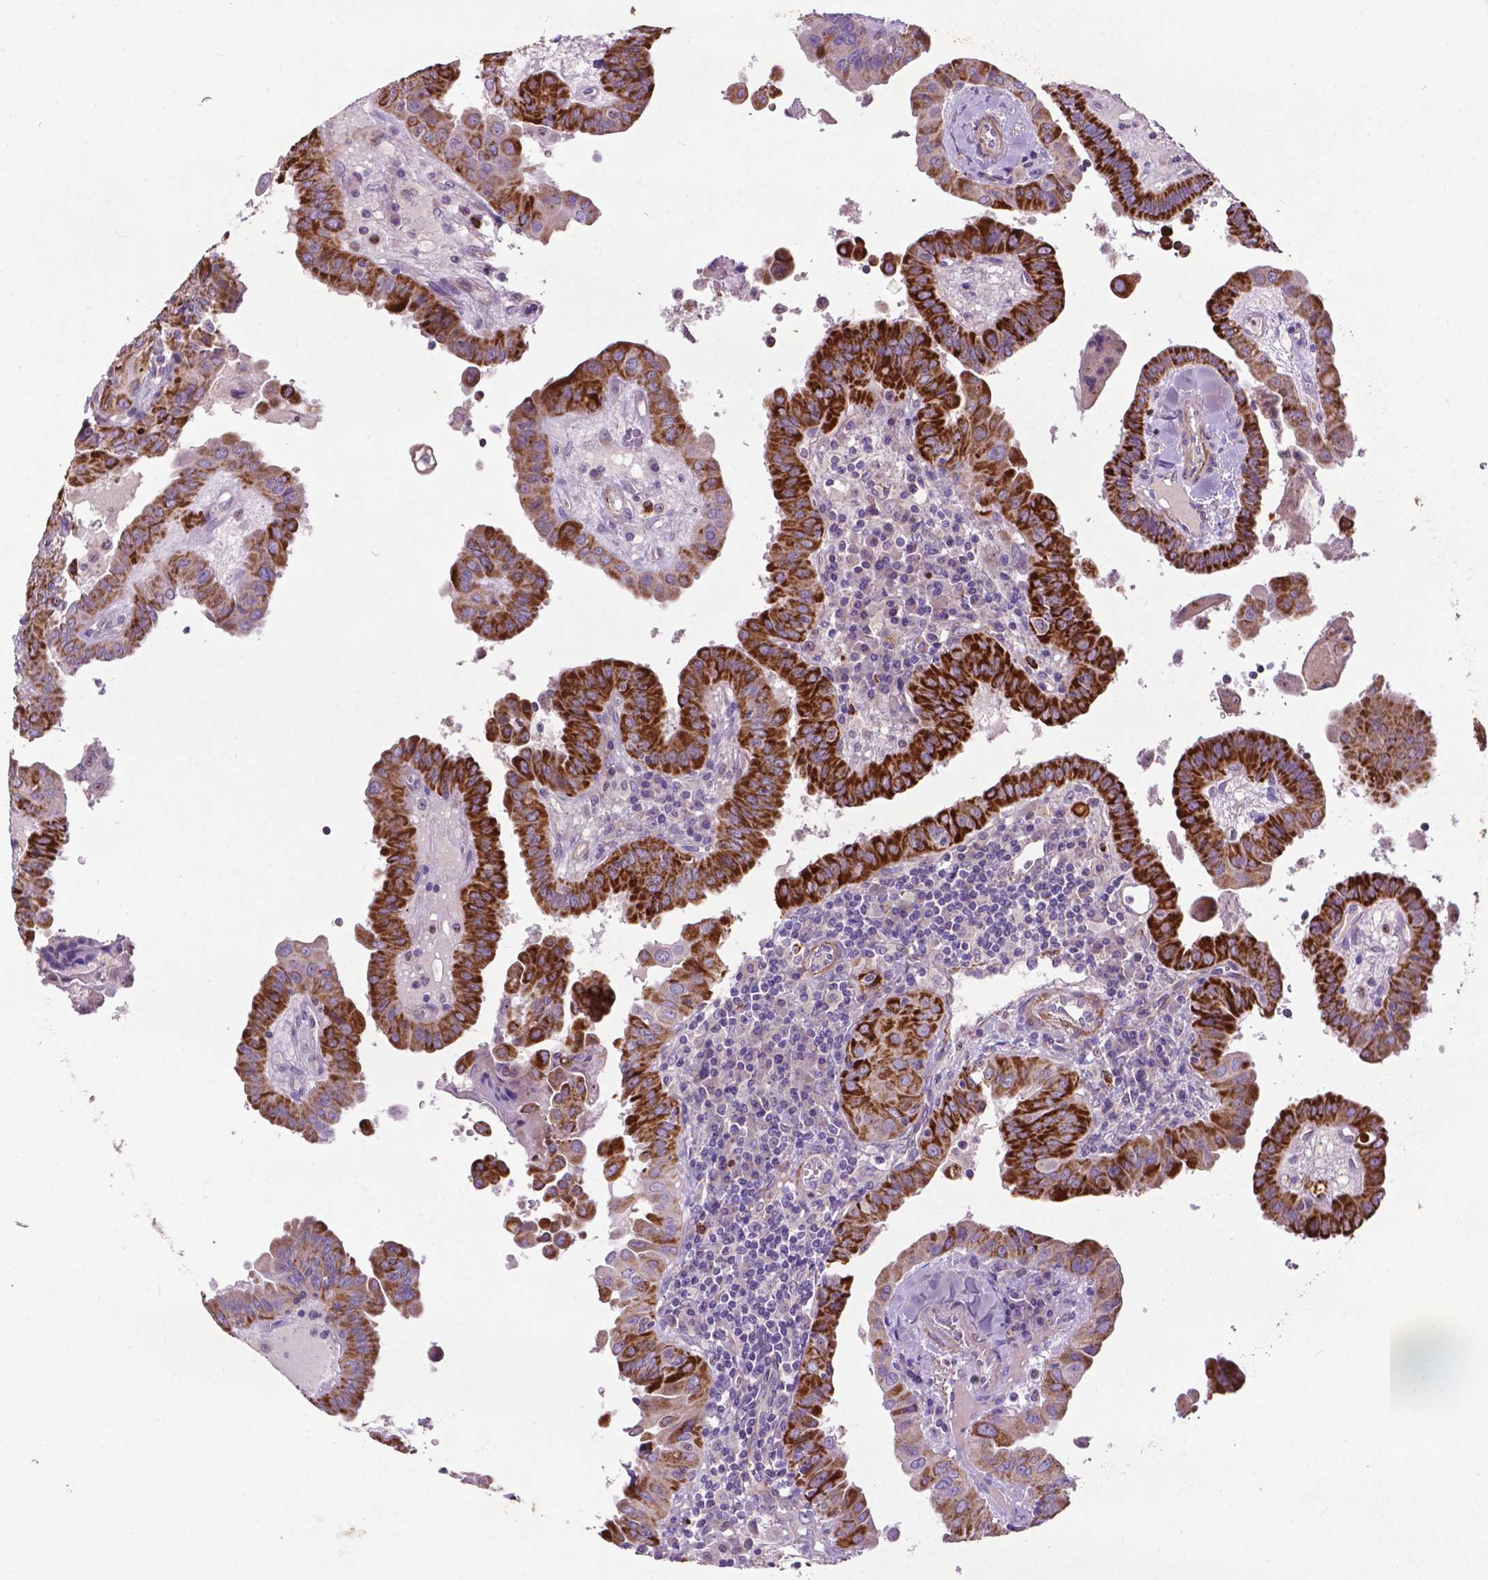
{"staining": {"intensity": "strong", "quantity": ">75%", "location": "cytoplasmic/membranous"}, "tissue": "thyroid cancer", "cell_type": "Tumor cells", "image_type": "cancer", "snomed": [{"axis": "morphology", "description": "Papillary adenocarcinoma, NOS"}, {"axis": "topography", "description": "Thyroid gland"}], "caption": "Papillary adenocarcinoma (thyroid) stained with immunohistochemistry exhibits strong cytoplasmic/membranous expression in about >75% of tumor cells.", "gene": "THEGL", "patient": {"sex": "female", "age": 37}}